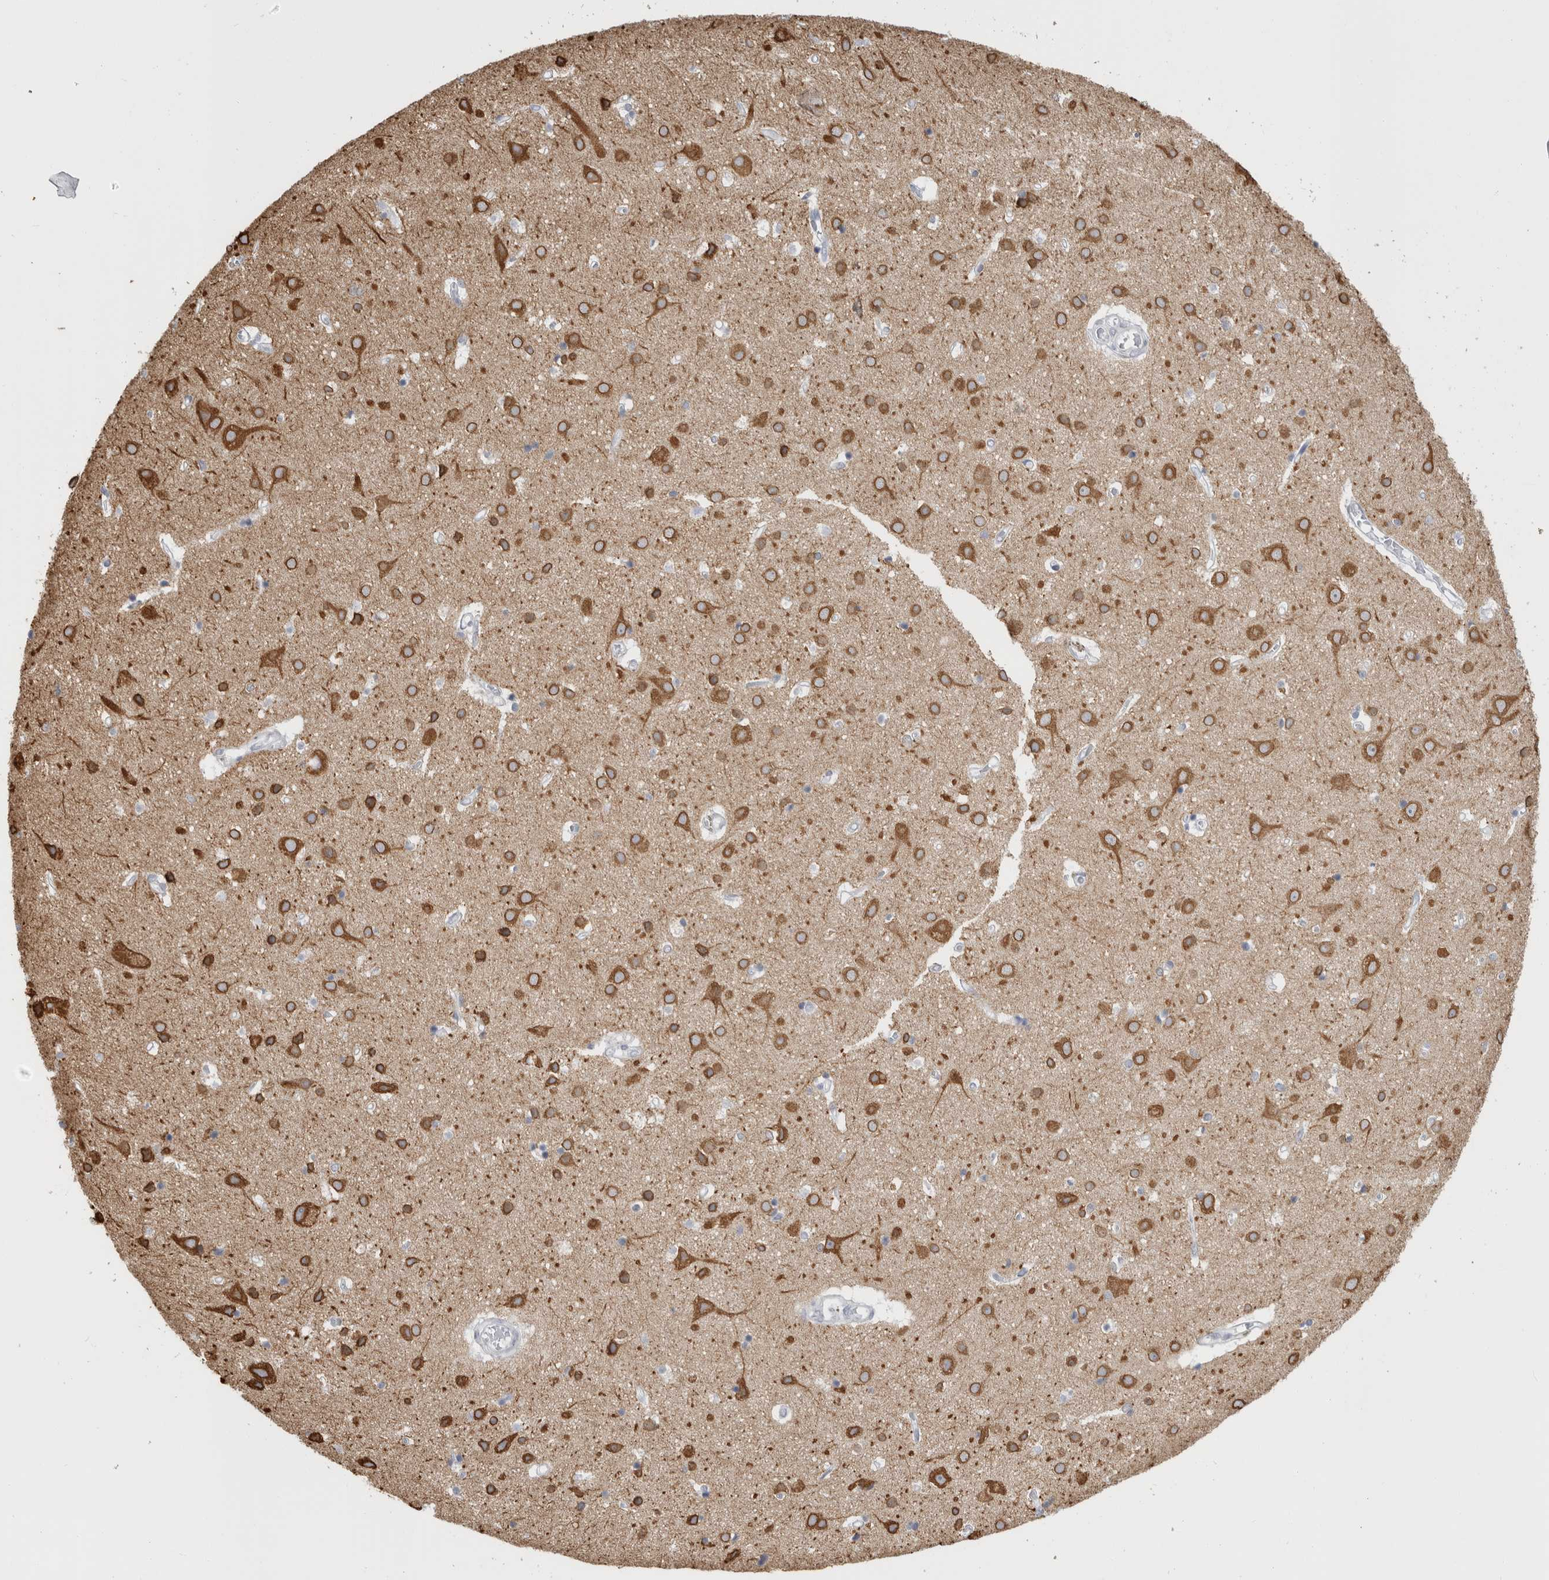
{"staining": {"intensity": "negative", "quantity": "none", "location": "none"}, "tissue": "cerebral cortex", "cell_type": "Endothelial cells", "image_type": "normal", "snomed": [{"axis": "morphology", "description": "Normal tissue, NOS"}, {"axis": "topography", "description": "Cerebral cortex"}], "caption": "Immunohistochemistry (IHC) image of unremarkable cerebral cortex: human cerebral cortex stained with DAB (3,3'-diaminobenzidine) exhibits no significant protein expression in endothelial cells. Nuclei are stained in blue.", "gene": "TMEM242", "patient": {"sex": "male", "age": 54}}